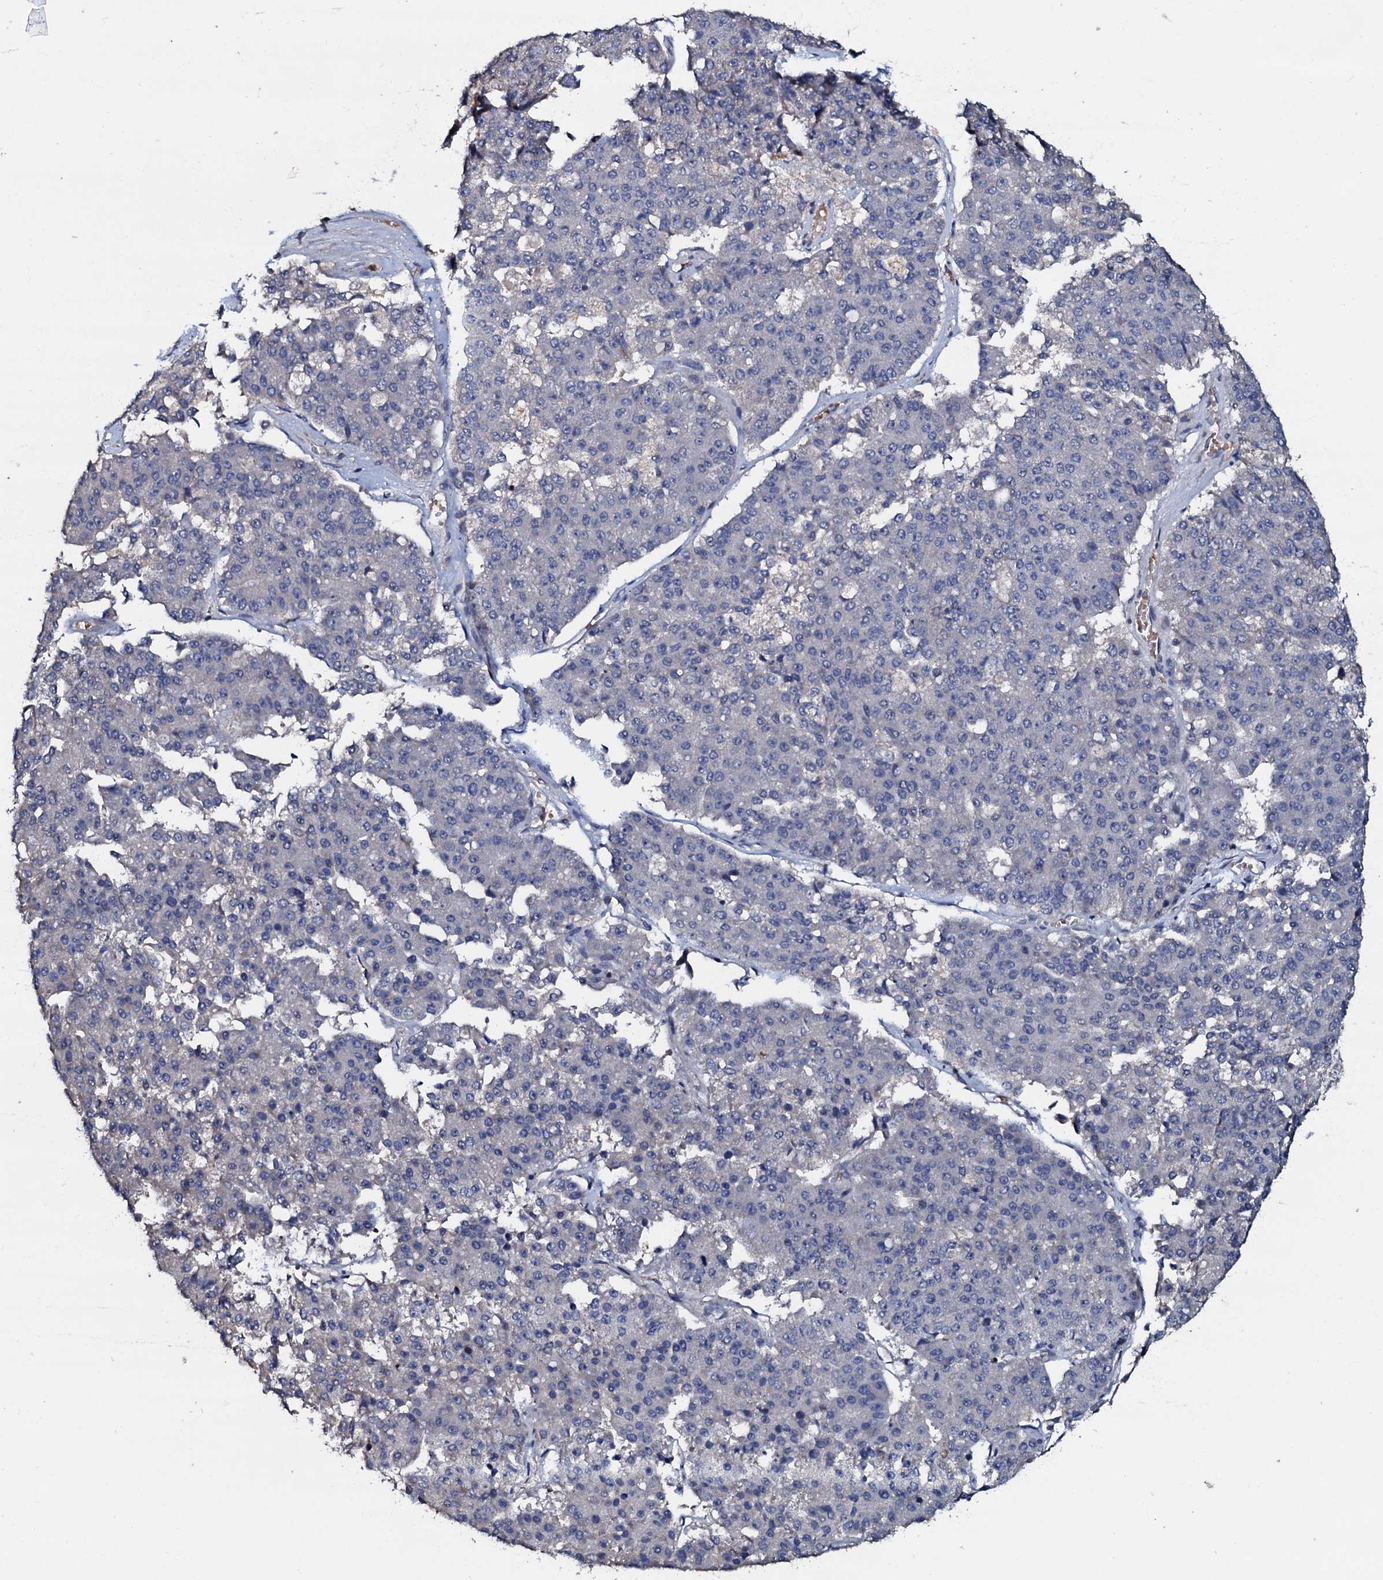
{"staining": {"intensity": "negative", "quantity": "none", "location": "none"}, "tissue": "pancreatic cancer", "cell_type": "Tumor cells", "image_type": "cancer", "snomed": [{"axis": "morphology", "description": "Adenocarcinoma, NOS"}, {"axis": "topography", "description": "Pancreas"}], "caption": "DAB immunohistochemical staining of human adenocarcinoma (pancreatic) demonstrates no significant positivity in tumor cells.", "gene": "CPNE2", "patient": {"sex": "male", "age": 50}}